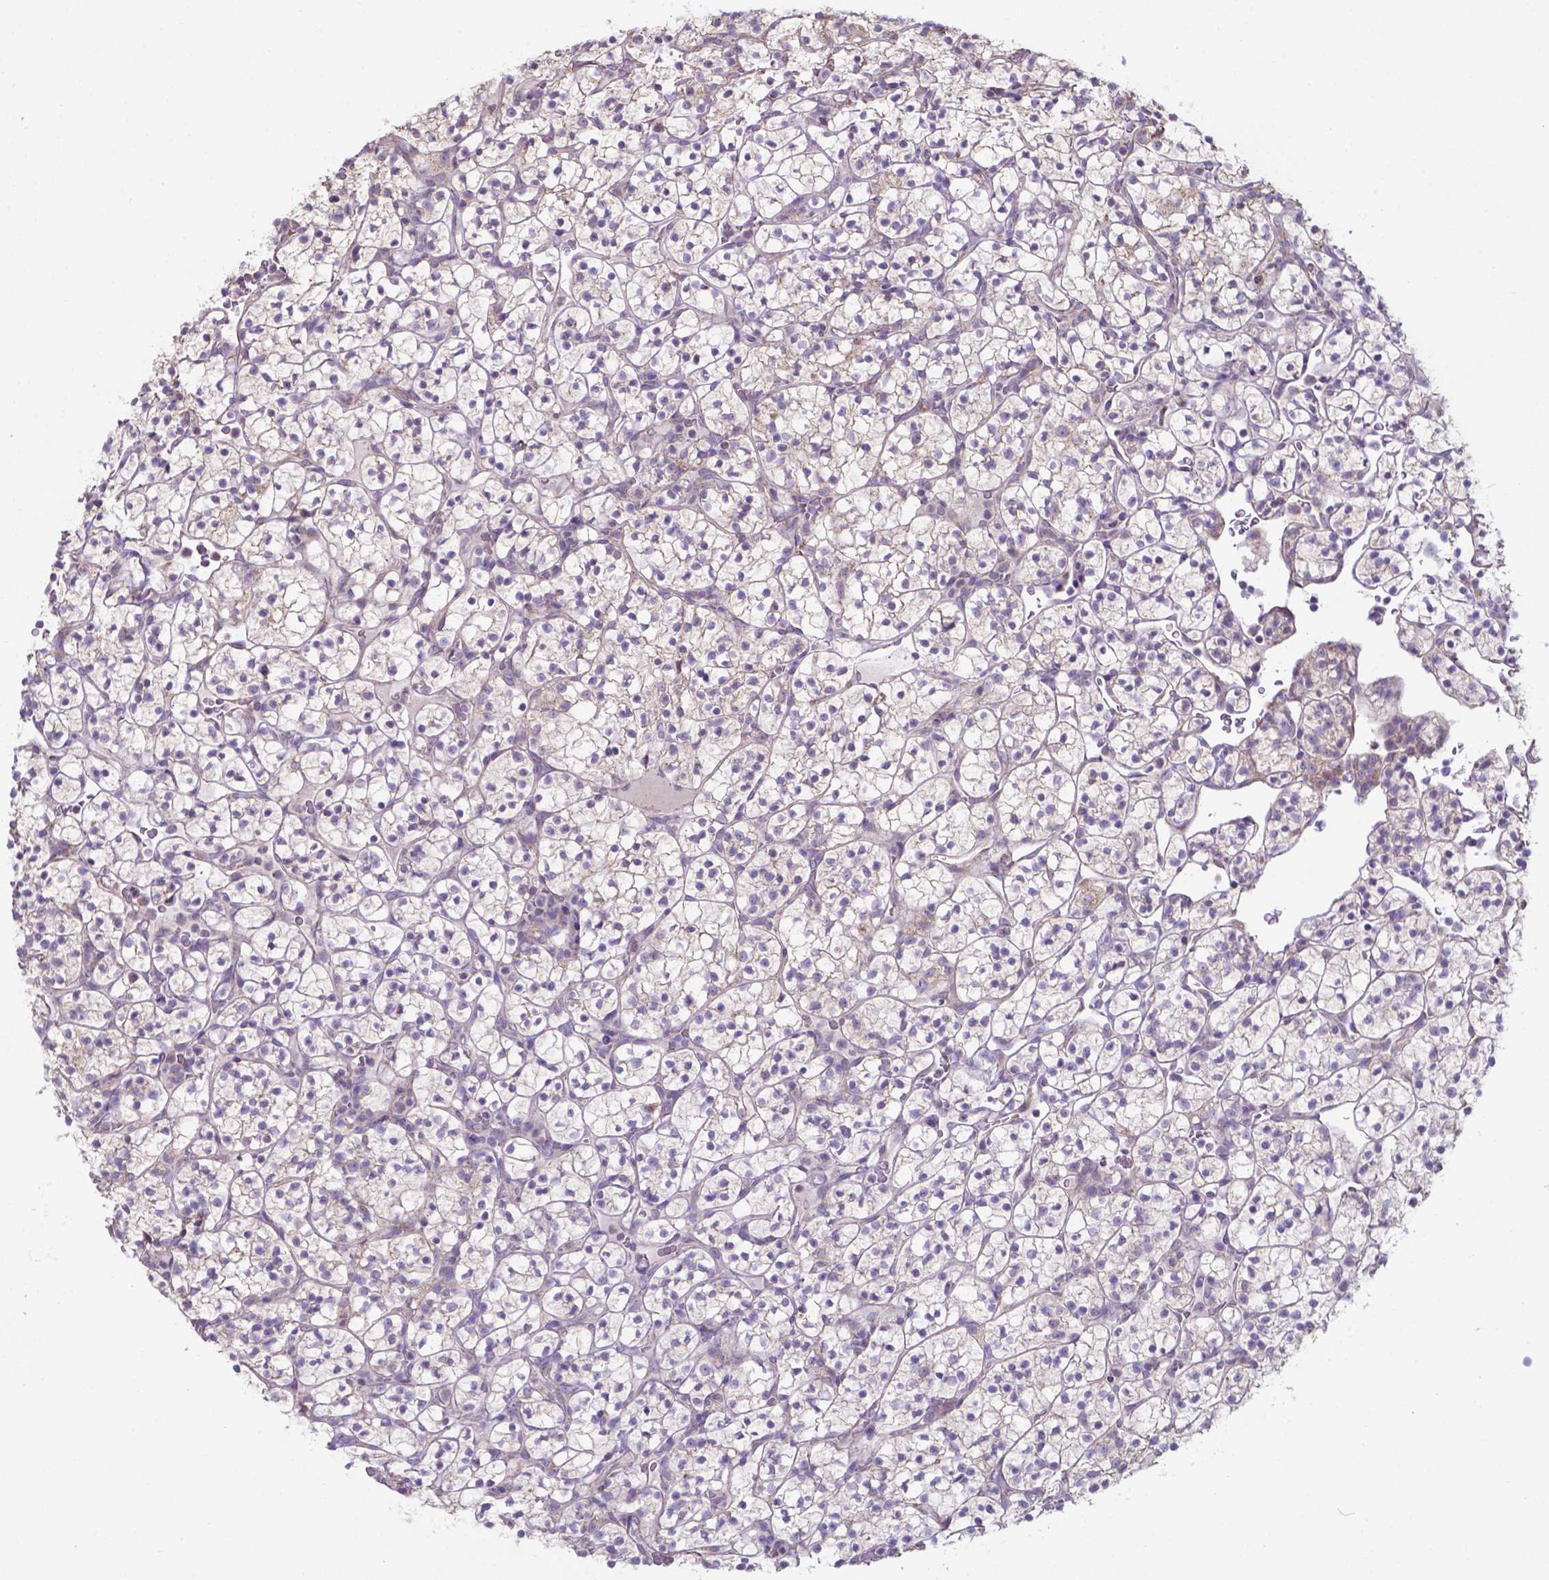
{"staining": {"intensity": "negative", "quantity": "none", "location": "none"}, "tissue": "renal cancer", "cell_type": "Tumor cells", "image_type": "cancer", "snomed": [{"axis": "morphology", "description": "Adenocarcinoma, NOS"}, {"axis": "topography", "description": "Kidney"}], "caption": "Protein analysis of renal cancer (adenocarcinoma) shows no significant expression in tumor cells. (Immunohistochemistry (ihc), brightfield microscopy, high magnification).", "gene": "FAM114A1", "patient": {"sex": "female", "age": 89}}